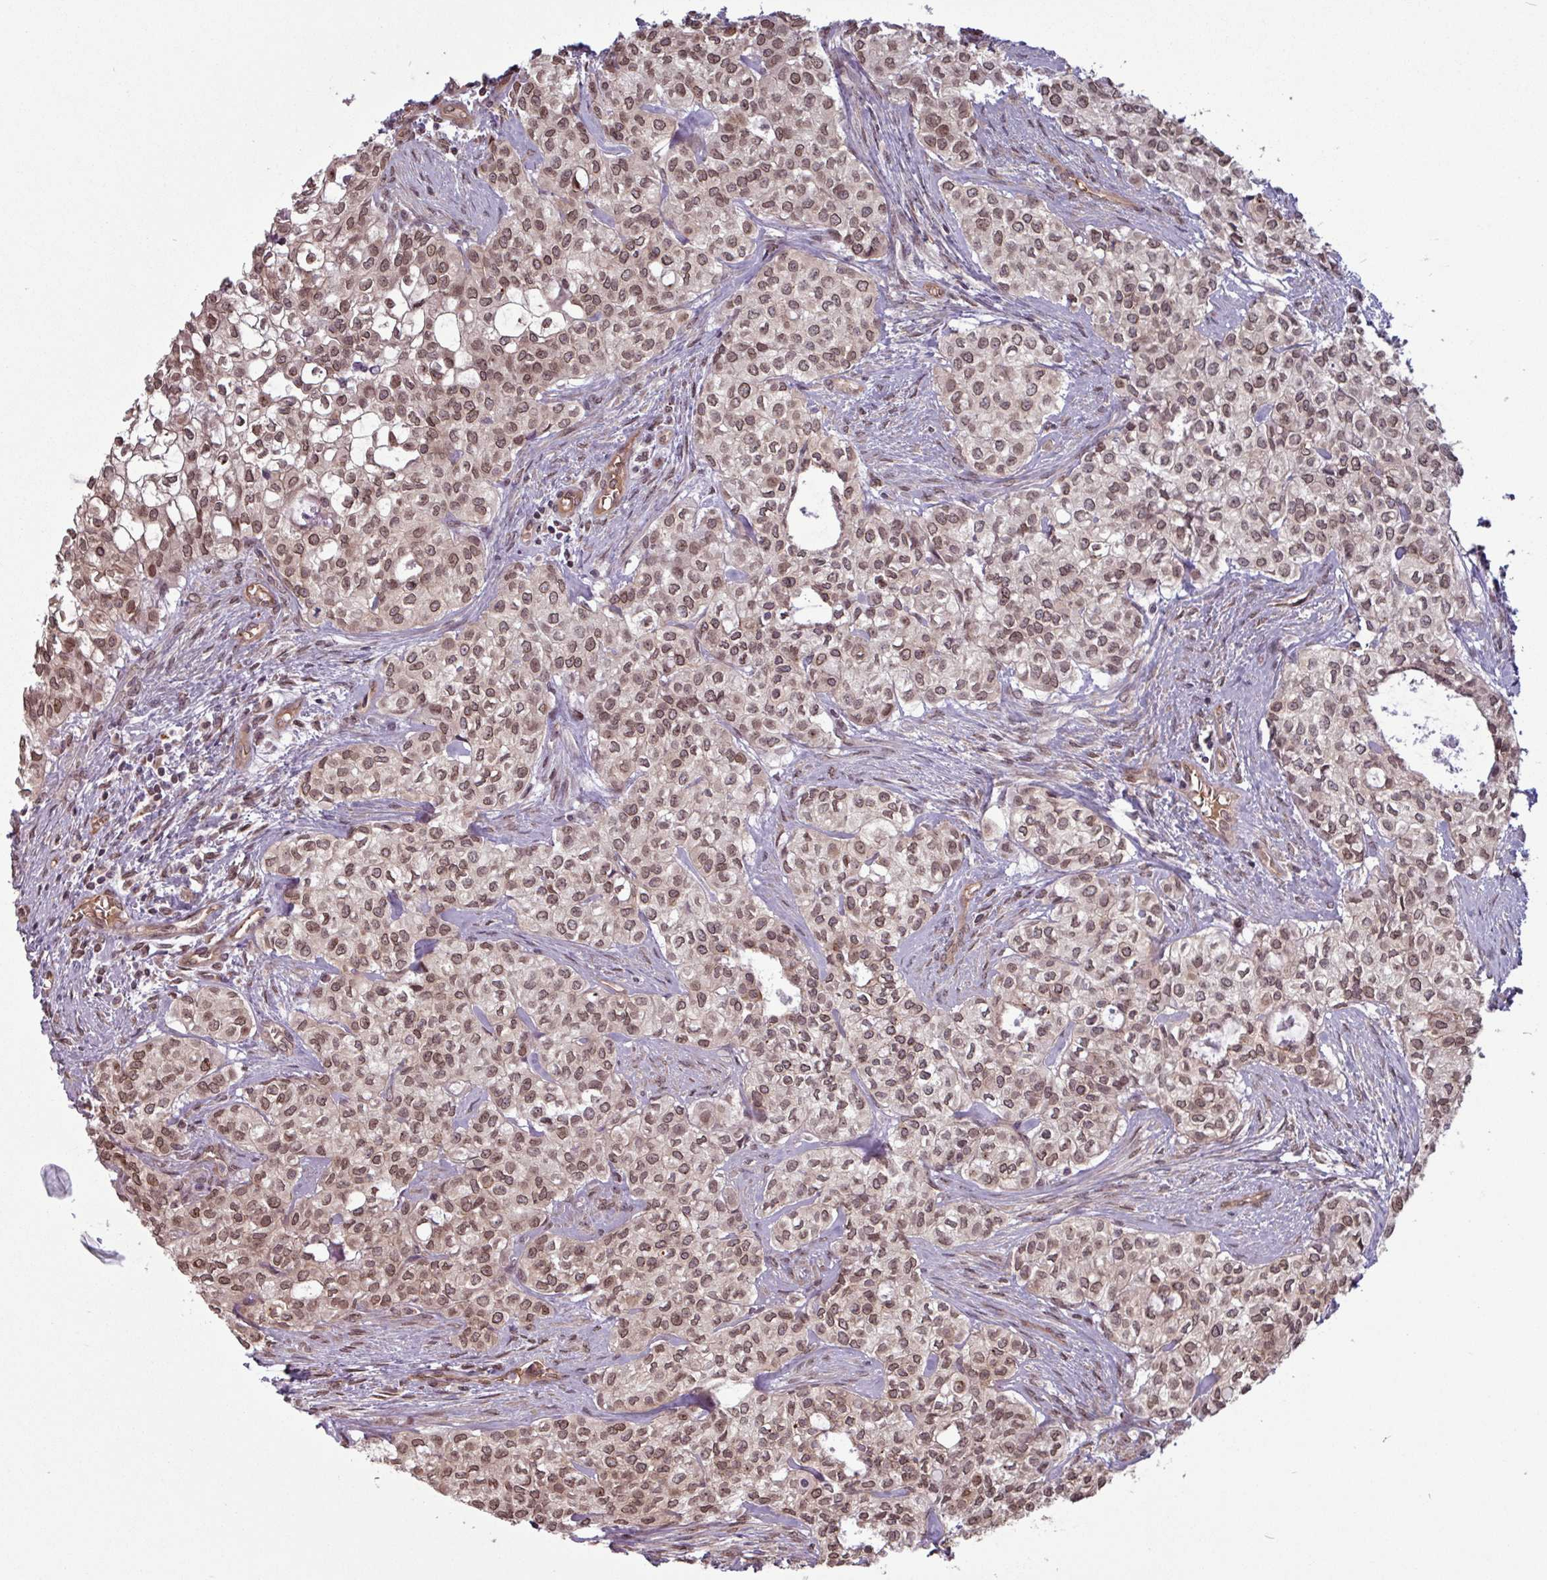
{"staining": {"intensity": "moderate", "quantity": ">75%", "location": "nuclear"}, "tissue": "head and neck cancer", "cell_type": "Tumor cells", "image_type": "cancer", "snomed": [{"axis": "morphology", "description": "Adenocarcinoma, NOS"}, {"axis": "topography", "description": "Head-Neck"}], "caption": "Approximately >75% of tumor cells in human head and neck adenocarcinoma exhibit moderate nuclear protein staining as visualized by brown immunohistochemical staining.", "gene": "RBM4B", "patient": {"sex": "male", "age": 81}}